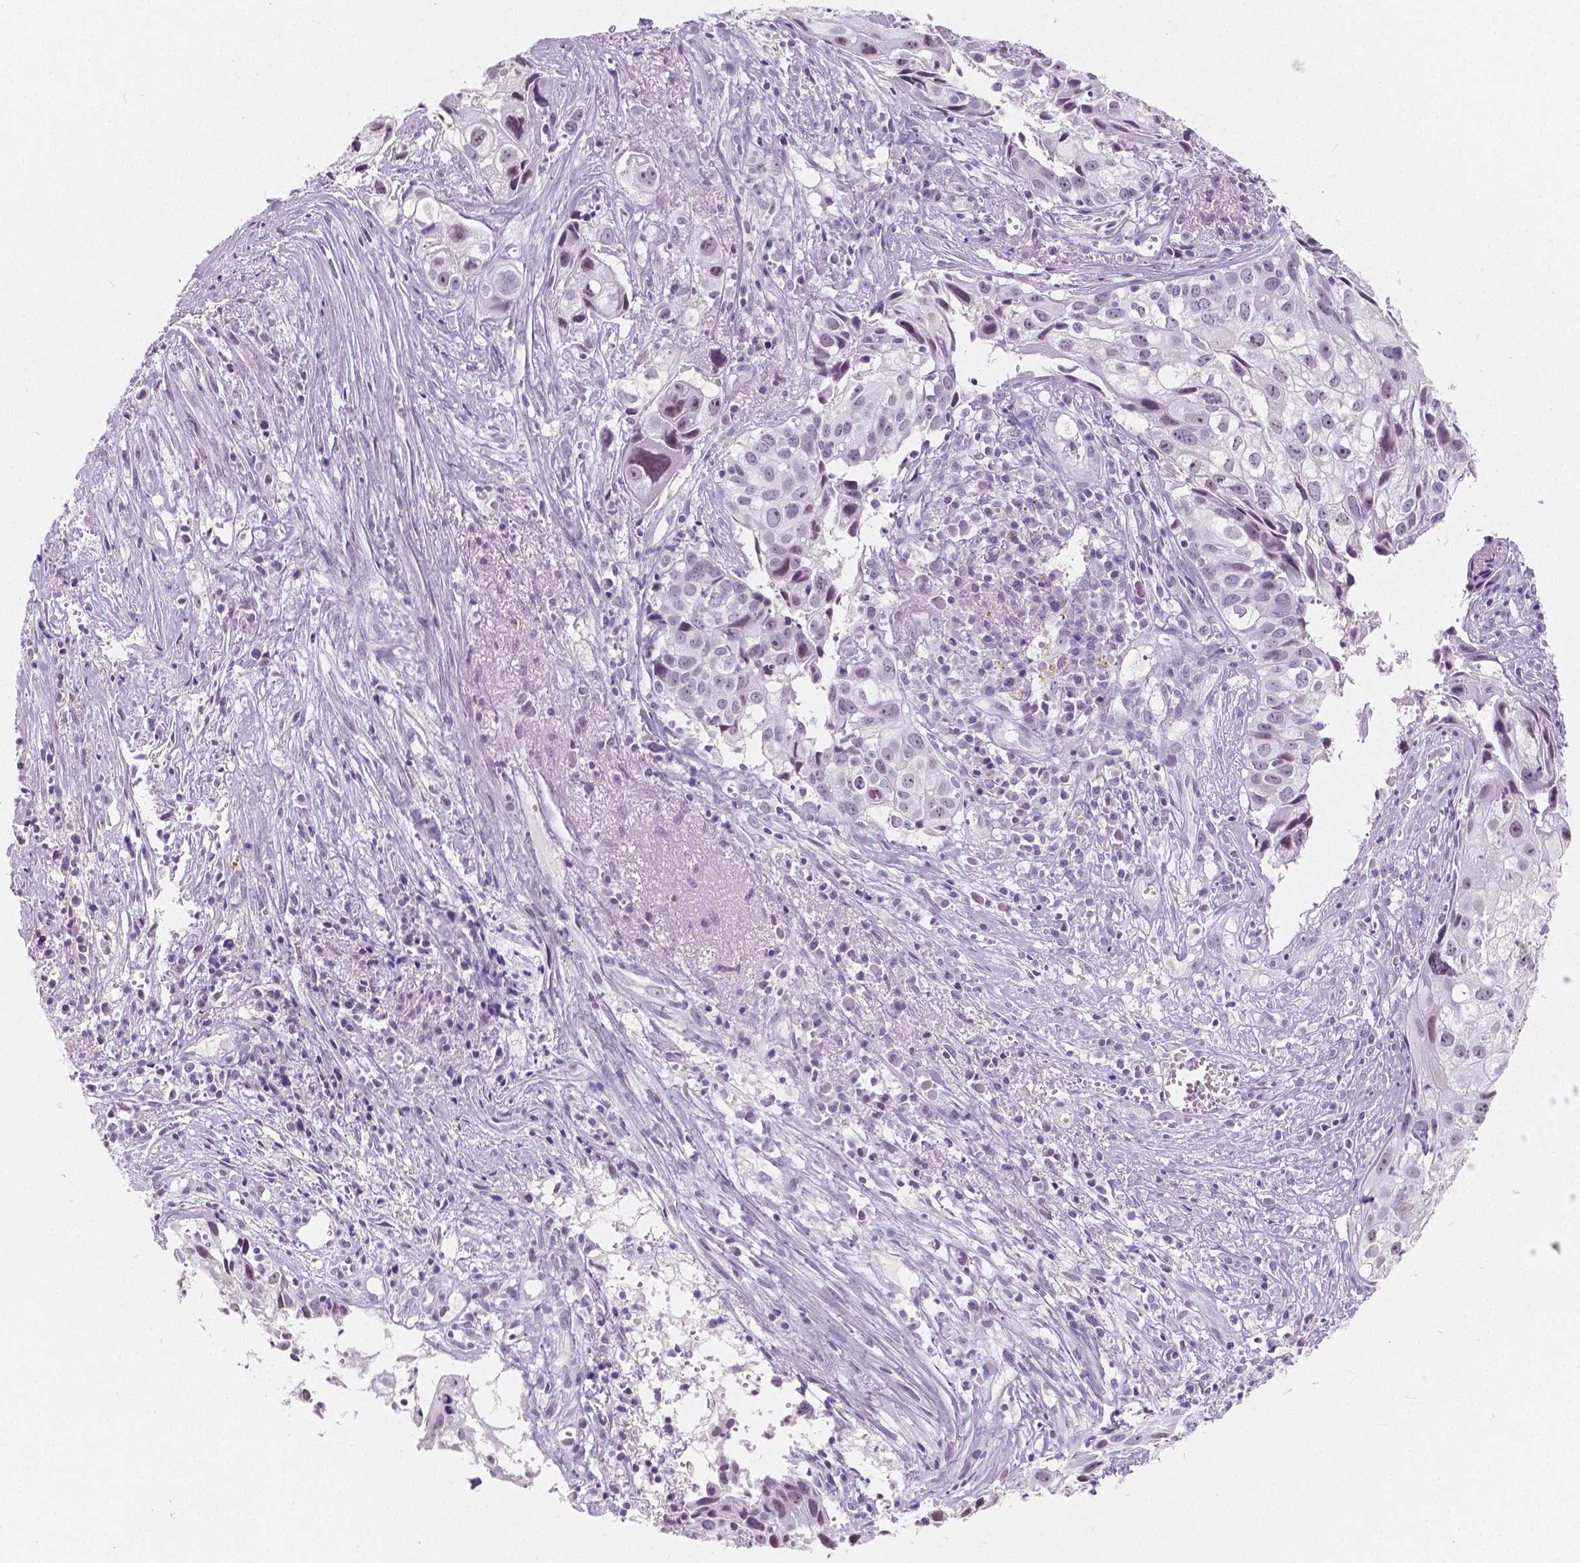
{"staining": {"intensity": "moderate", "quantity": "25%-75%", "location": "nuclear"}, "tissue": "cervical cancer", "cell_type": "Tumor cells", "image_type": "cancer", "snomed": [{"axis": "morphology", "description": "Squamous cell carcinoma, NOS"}, {"axis": "topography", "description": "Cervix"}], "caption": "This is a photomicrograph of IHC staining of cervical squamous cell carcinoma, which shows moderate expression in the nuclear of tumor cells.", "gene": "NOLC1", "patient": {"sex": "female", "age": 53}}